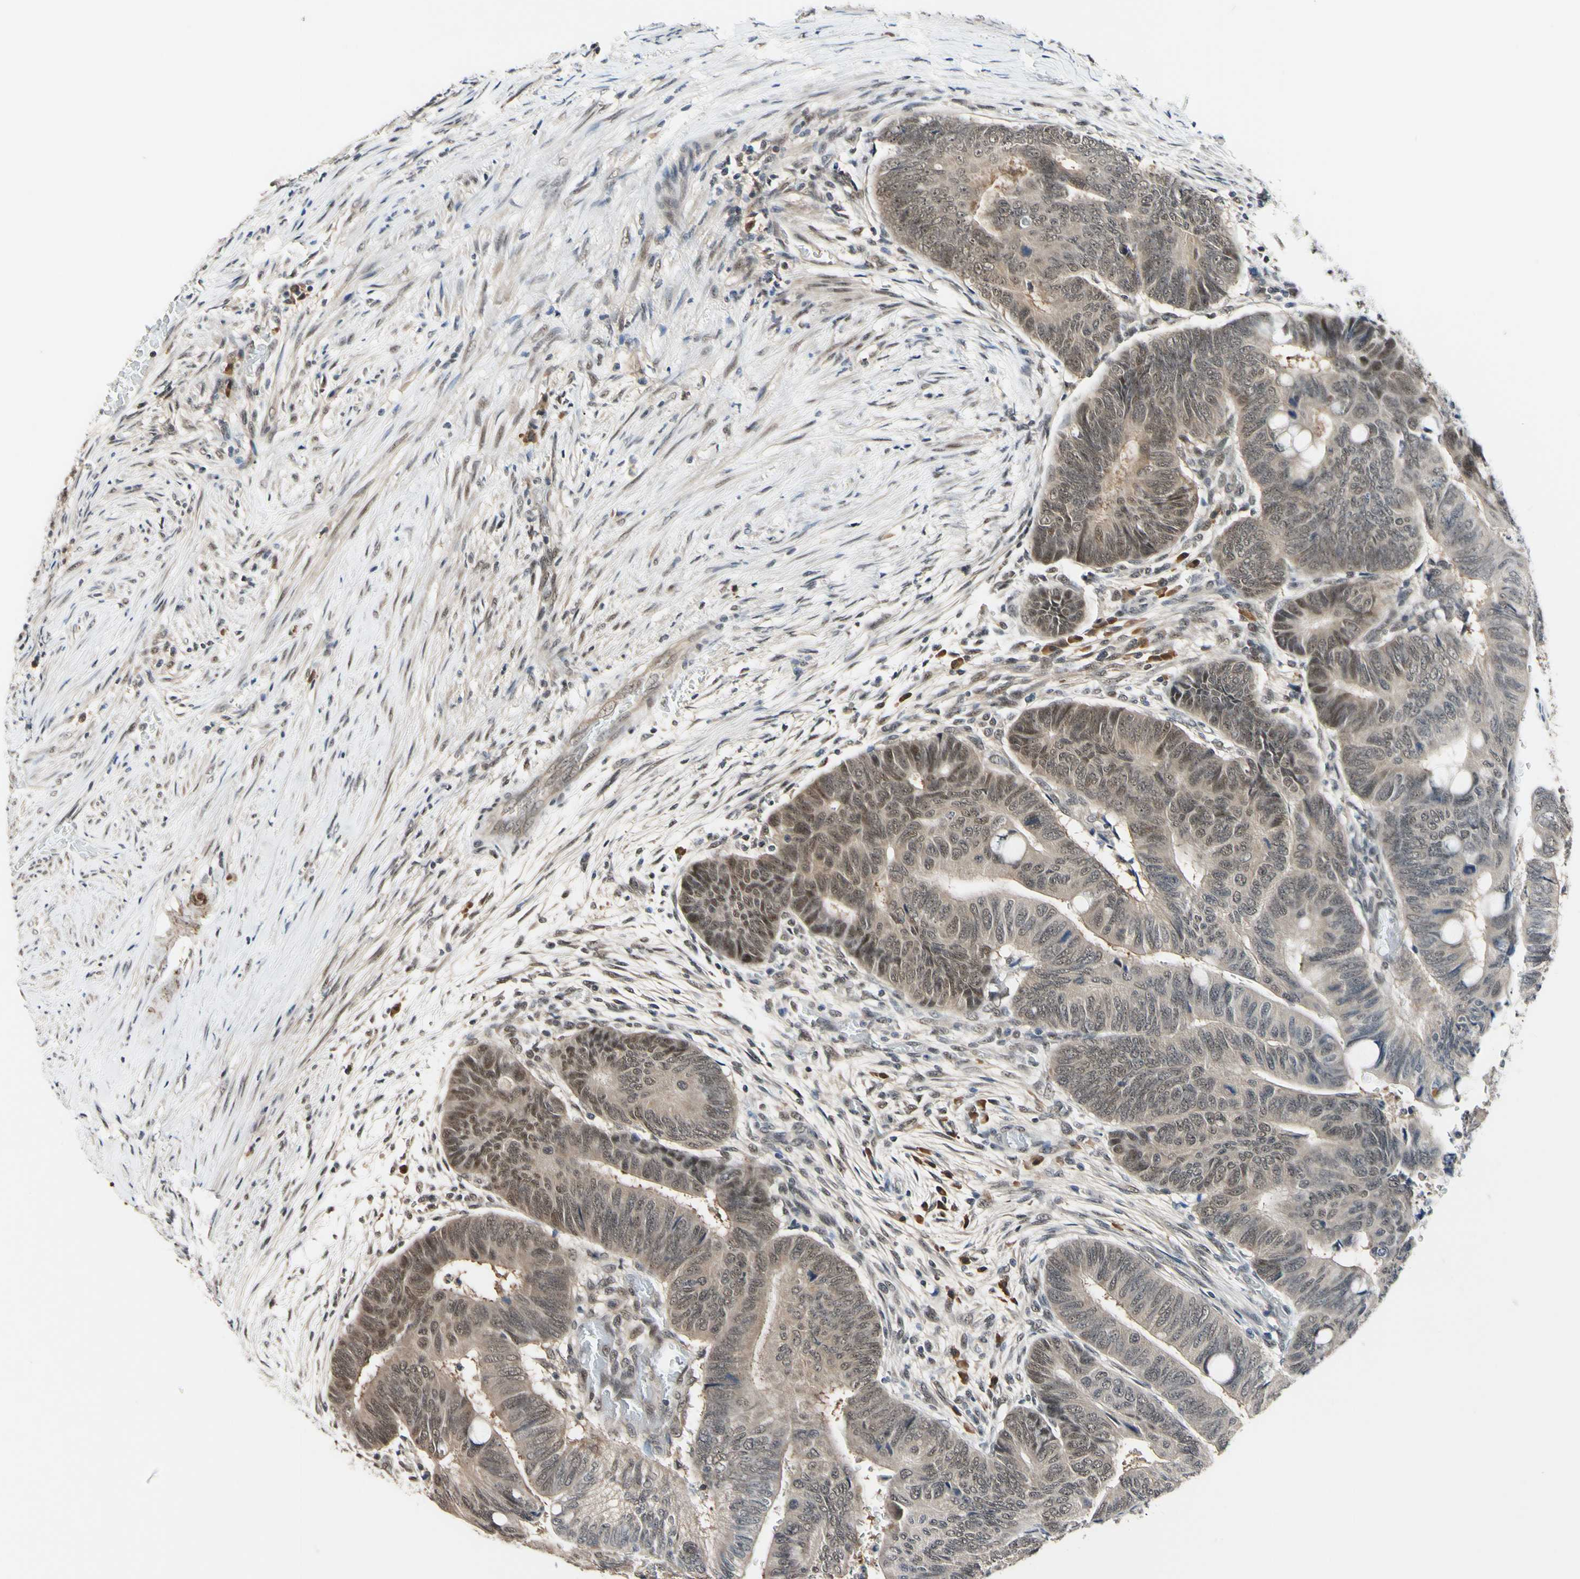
{"staining": {"intensity": "weak", "quantity": ">75%", "location": "cytoplasmic/membranous,nuclear"}, "tissue": "colorectal cancer", "cell_type": "Tumor cells", "image_type": "cancer", "snomed": [{"axis": "morphology", "description": "Normal tissue, NOS"}, {"axis": "morphology", "description": "Adenocarcinoma, NOS"}, {"axis": "topography", "description": "Rectum"}, {"axis": "topography", "description": "Peripheral nerve tissue"}], "caption": "IHC of adenocarcinoma (colorectal) shows low levels of weak cytoplasmic/membranous and nuclear staining in about >75% of tumor cells.", "gene": "PSMD10", "patient": {"sex": "male", "age": 92}}